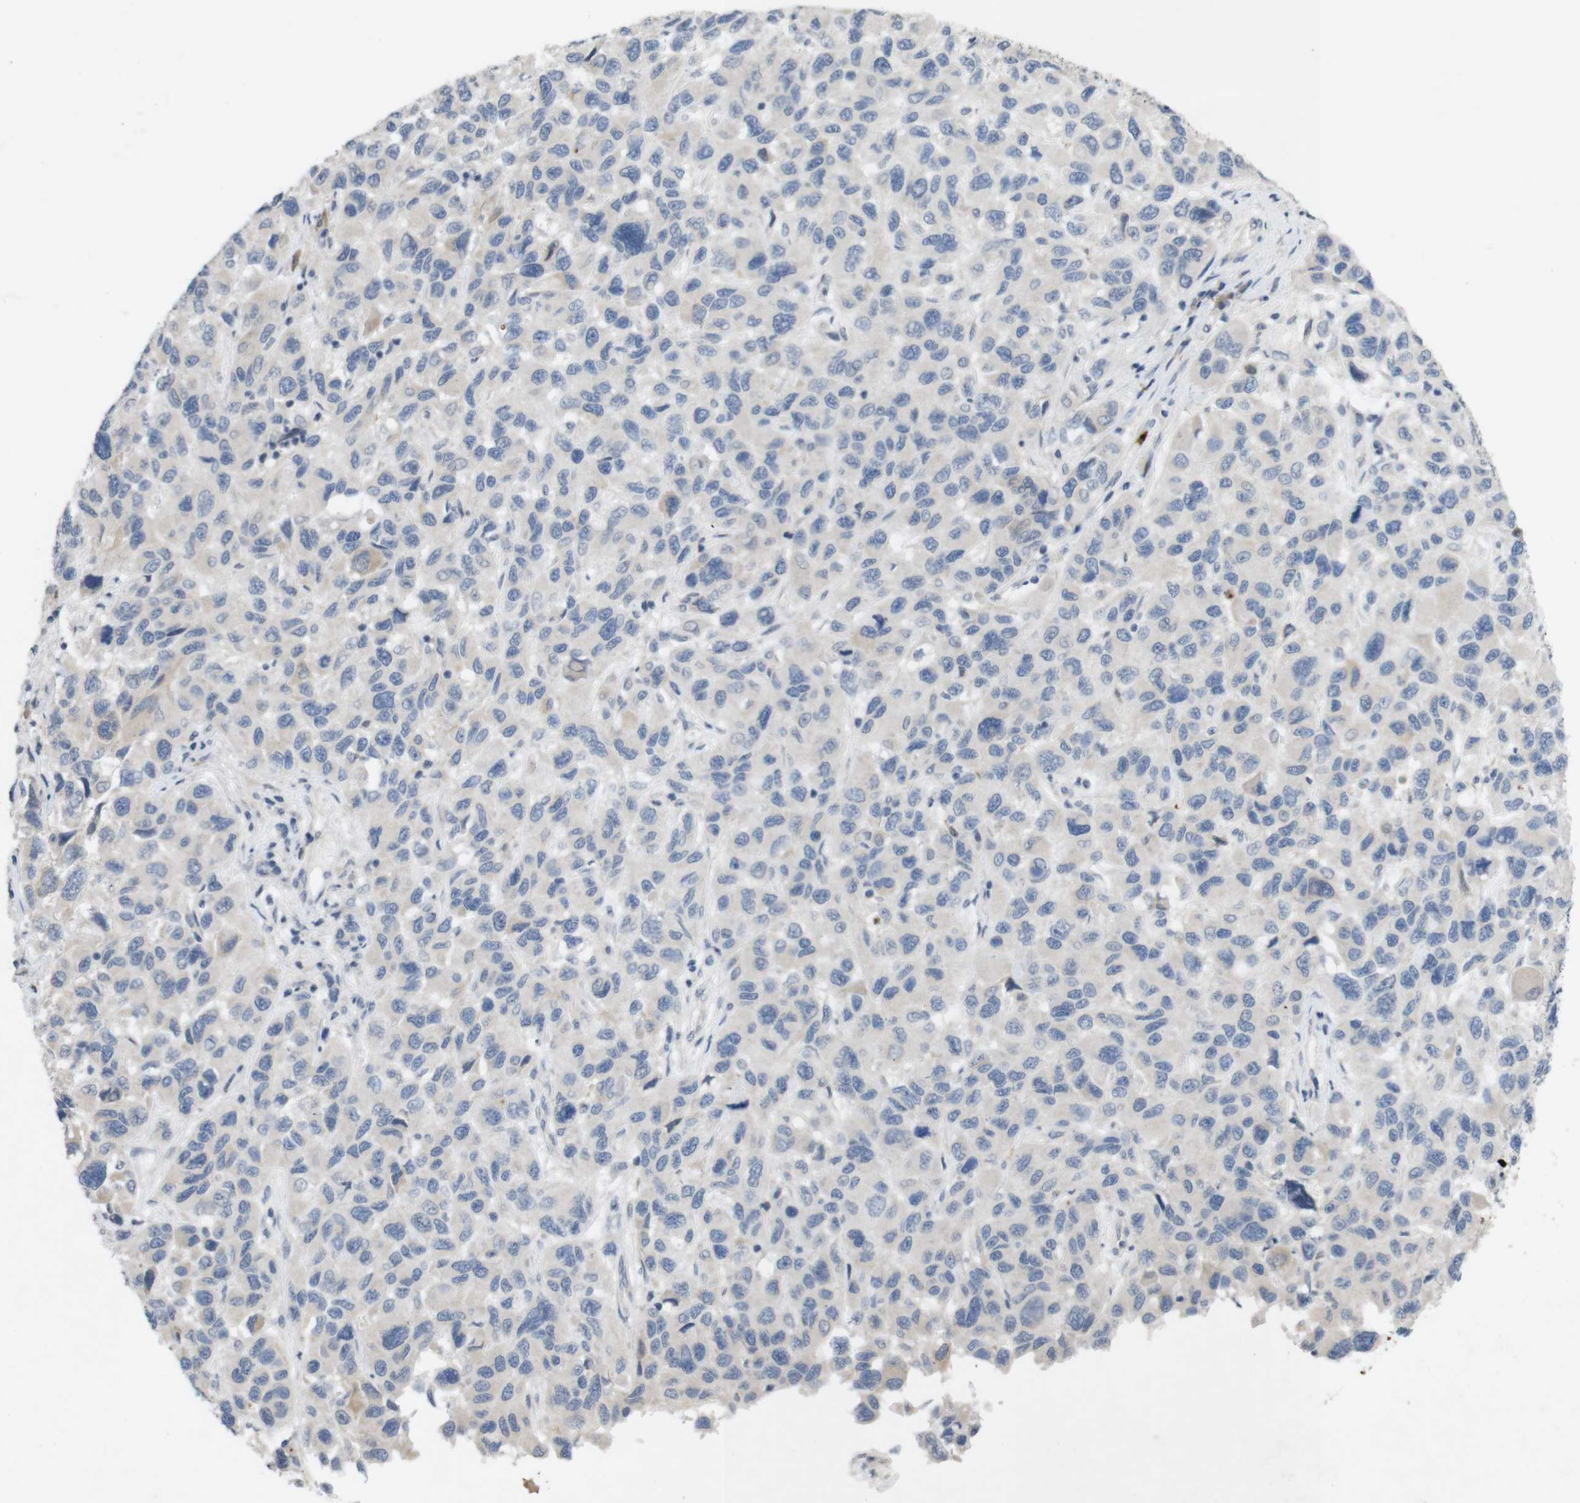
{"staining": {"intensity": "negative", "quantity": "none", "location": "none"}, "tissue": "melanoma", "cell_type": "Tumor cells", "image_type": "cancer", "snomed": [{"axis": "morphology", "description": "Malignant melanoma, NOS"}, {"axis": "topography", "description": "Skin"}], "caption": "Immunohistochemical staining of melanoma shows no significant staining in tumor cells.", "gene": "TSPAN14", "patient": {"sex": "male", "age": 53}}